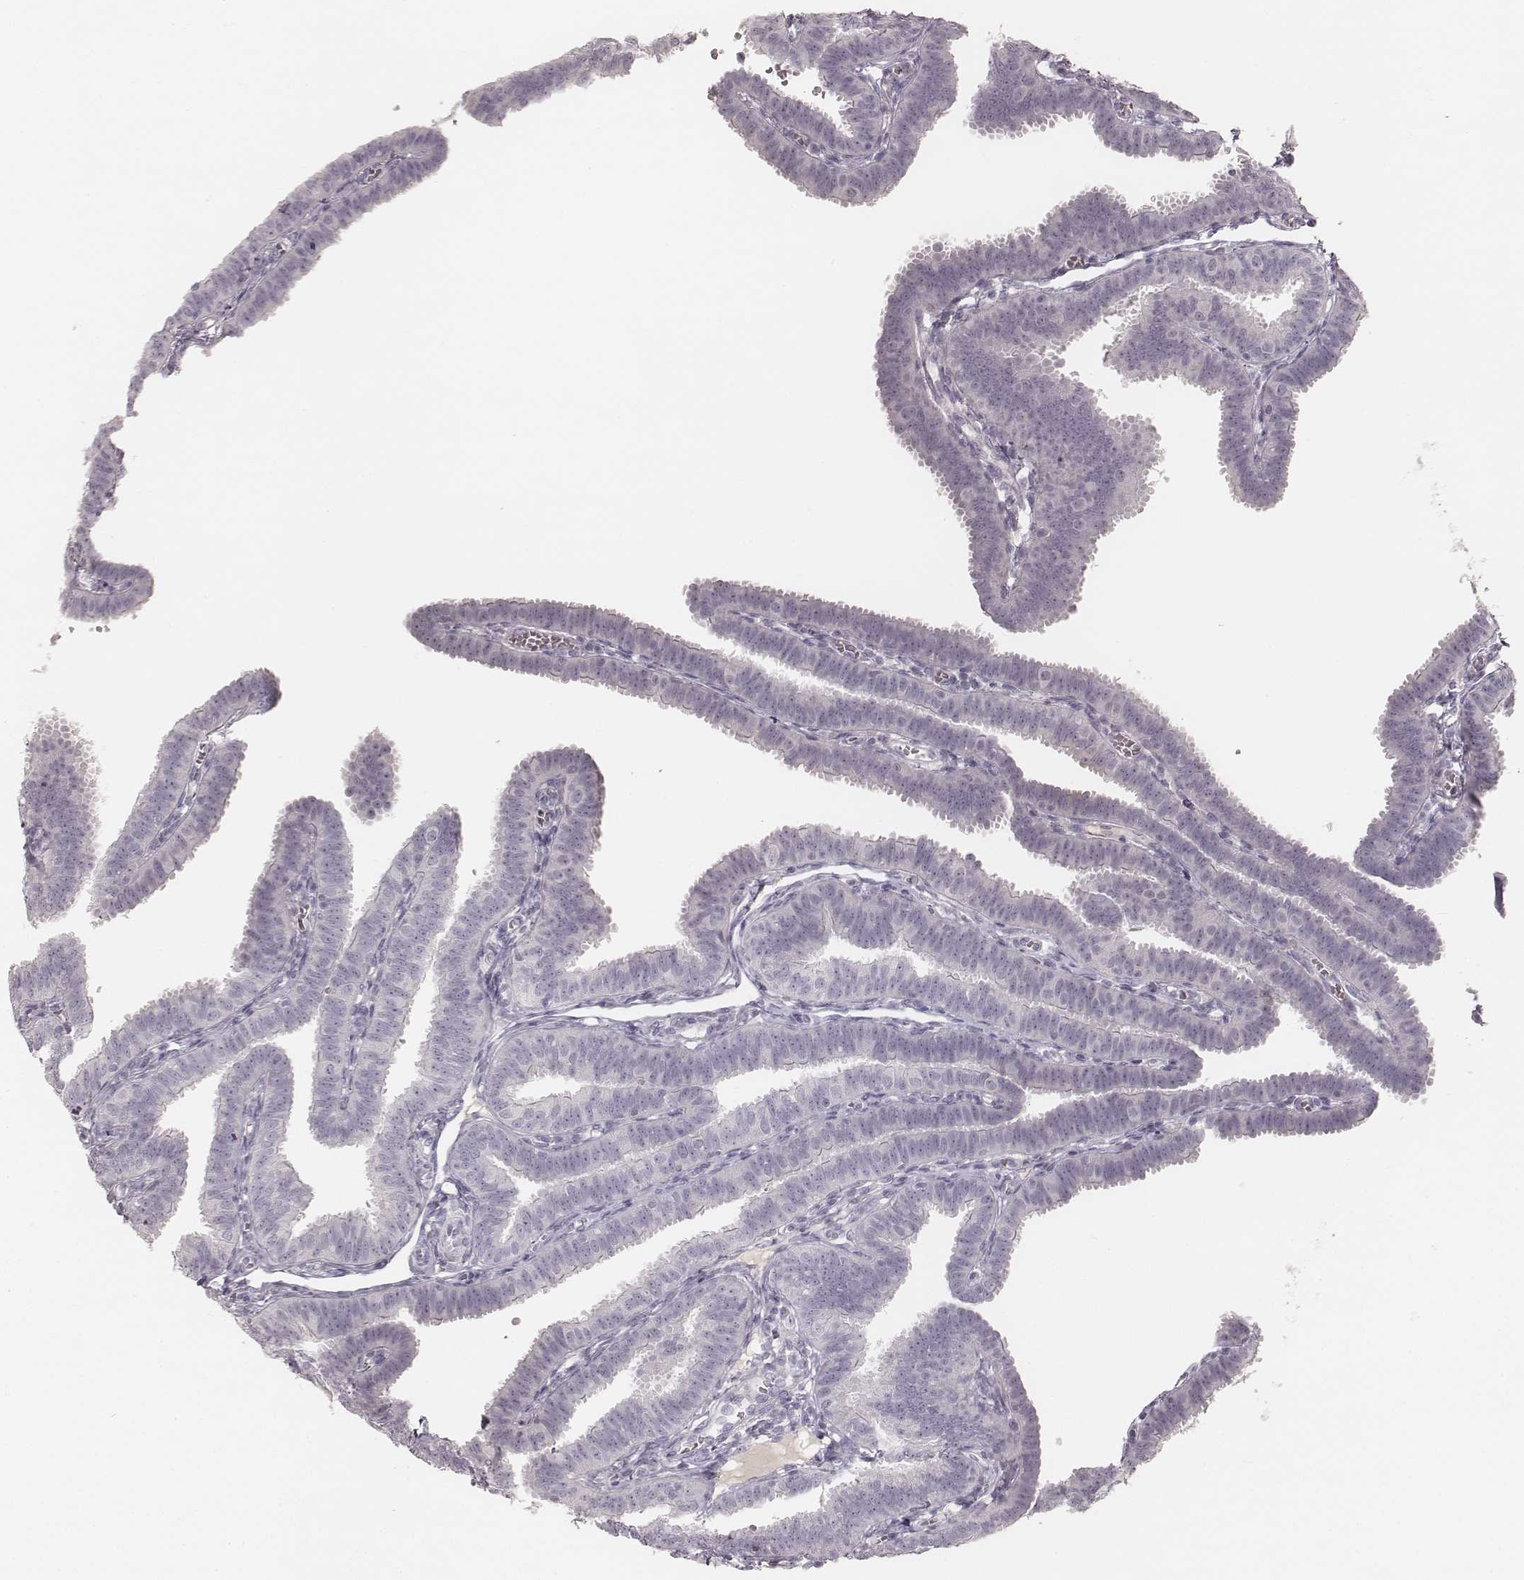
{"staining": {"intensity": "negative", "quantity": "none", "location": "none"}, "tissue": "fallopian tube", "cell_type": "Glandular cells", "image_type": "normal", "snomed": [{"axis": "morphology", "description": "Normal tissue, NOS"}, {"axis": "topography", "description": "Fallopian tube"}], "caption": "Immunohistochemistry of benign fallopian tube reveals no positivity in glandular cells.", "gene": "KRT31", "patient": {"sex": "female", "age": 25}}